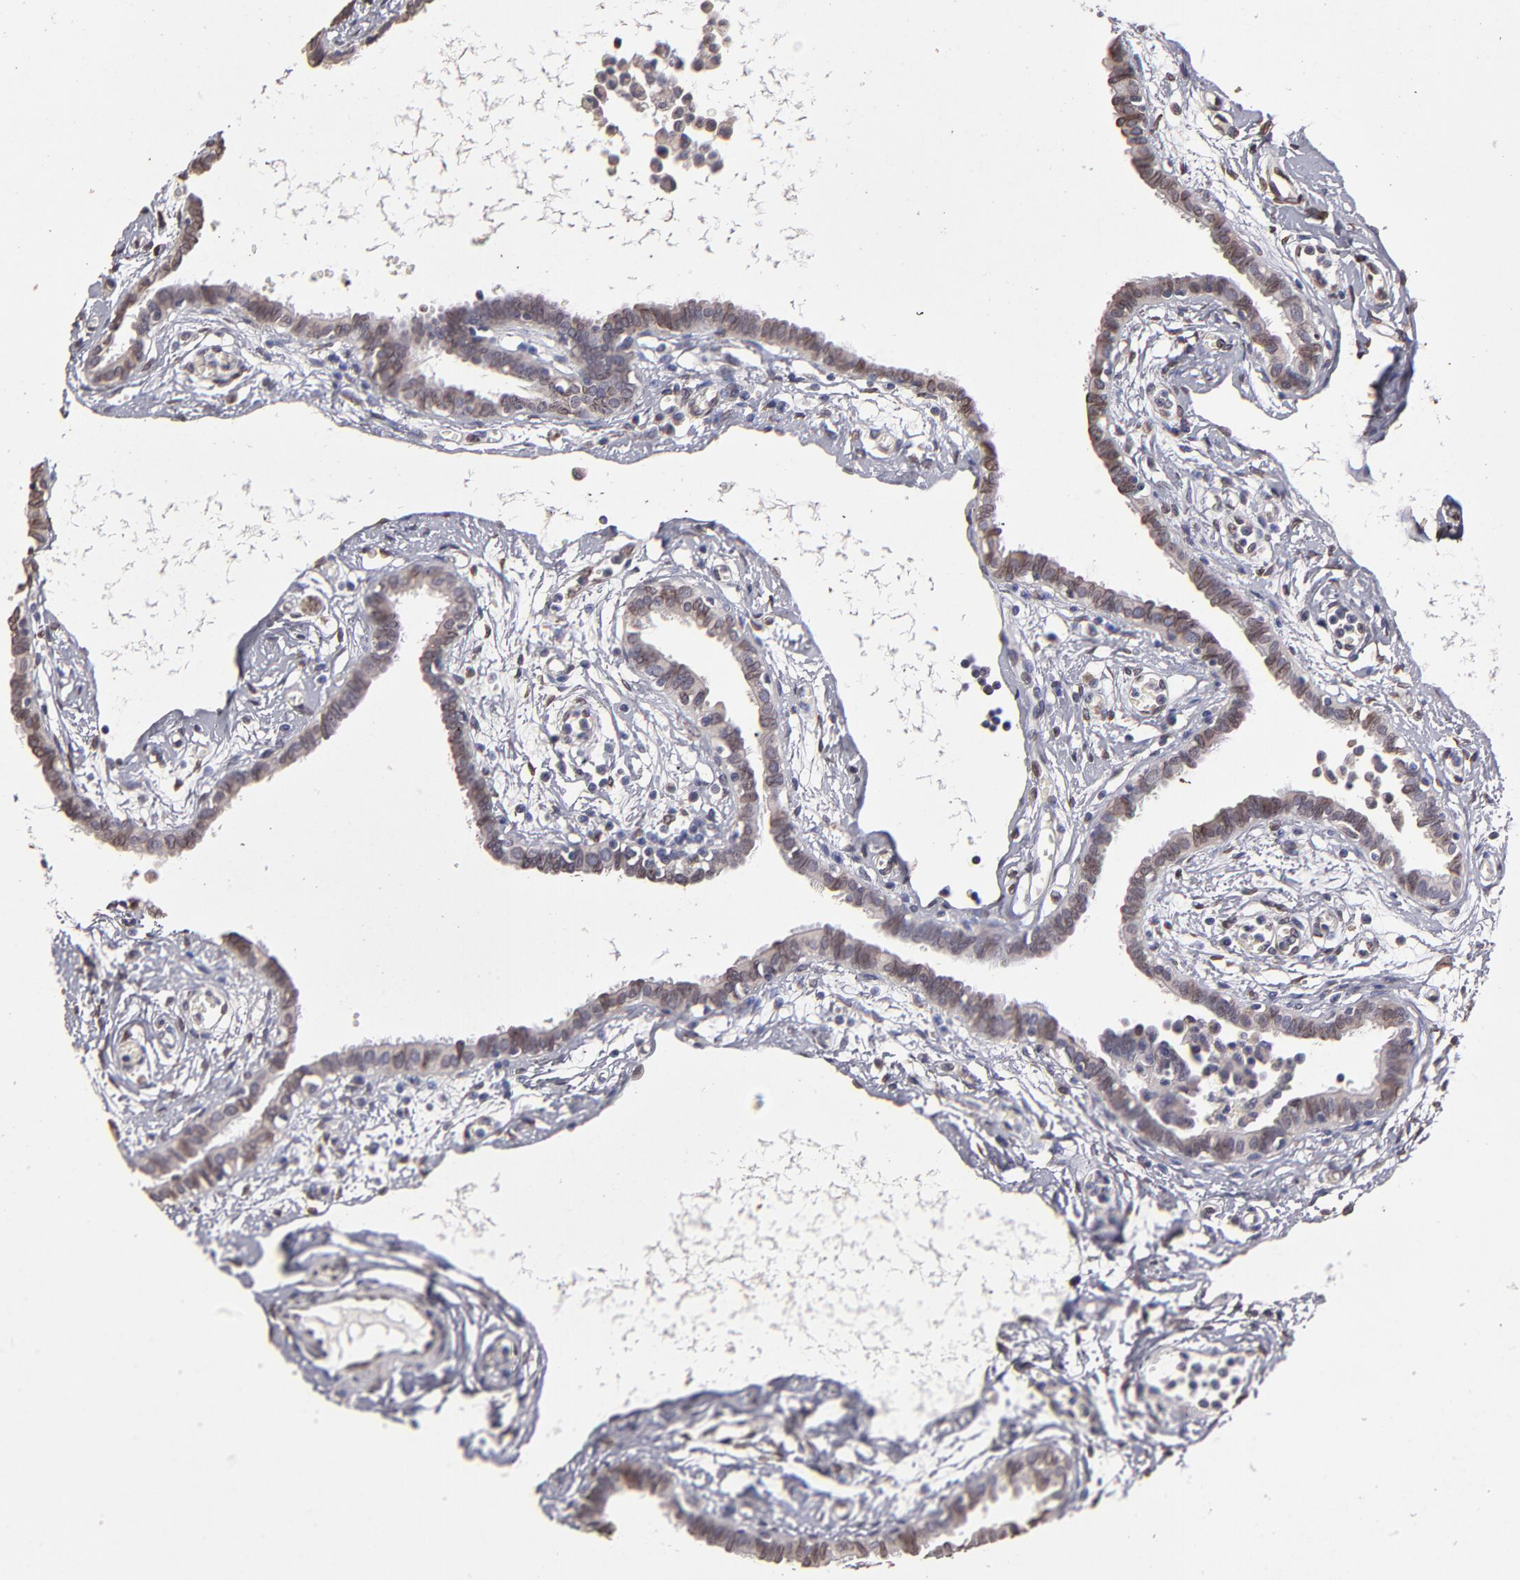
{"staining": {"intensity": "moderate", "quantity": ">75%", "location": "cytoplasmic/membranous,nuclear"}, "tissue": "fallopian tube", "cell_type": "Glandular cells", "image_type": "normal", "snomed": [{"axis": "morphology", "description": "Normal tissue, NOS"}, {"axis": "topography", "description": "Fallopian tube"}], "caption": "IHC micrograph of benign fallopian tube: human fallopian tube stained using immunohistochemistry (IHC) exhibits medium levels of moderate protein expression localized specifically in the cytoplasmic/membranous,nuclear of glandular cells, appearing as a cytoplasmic/membranous,nuclear brown color.", "gene": "PUM3", "patient": {"sex": "female", "age": 54}}